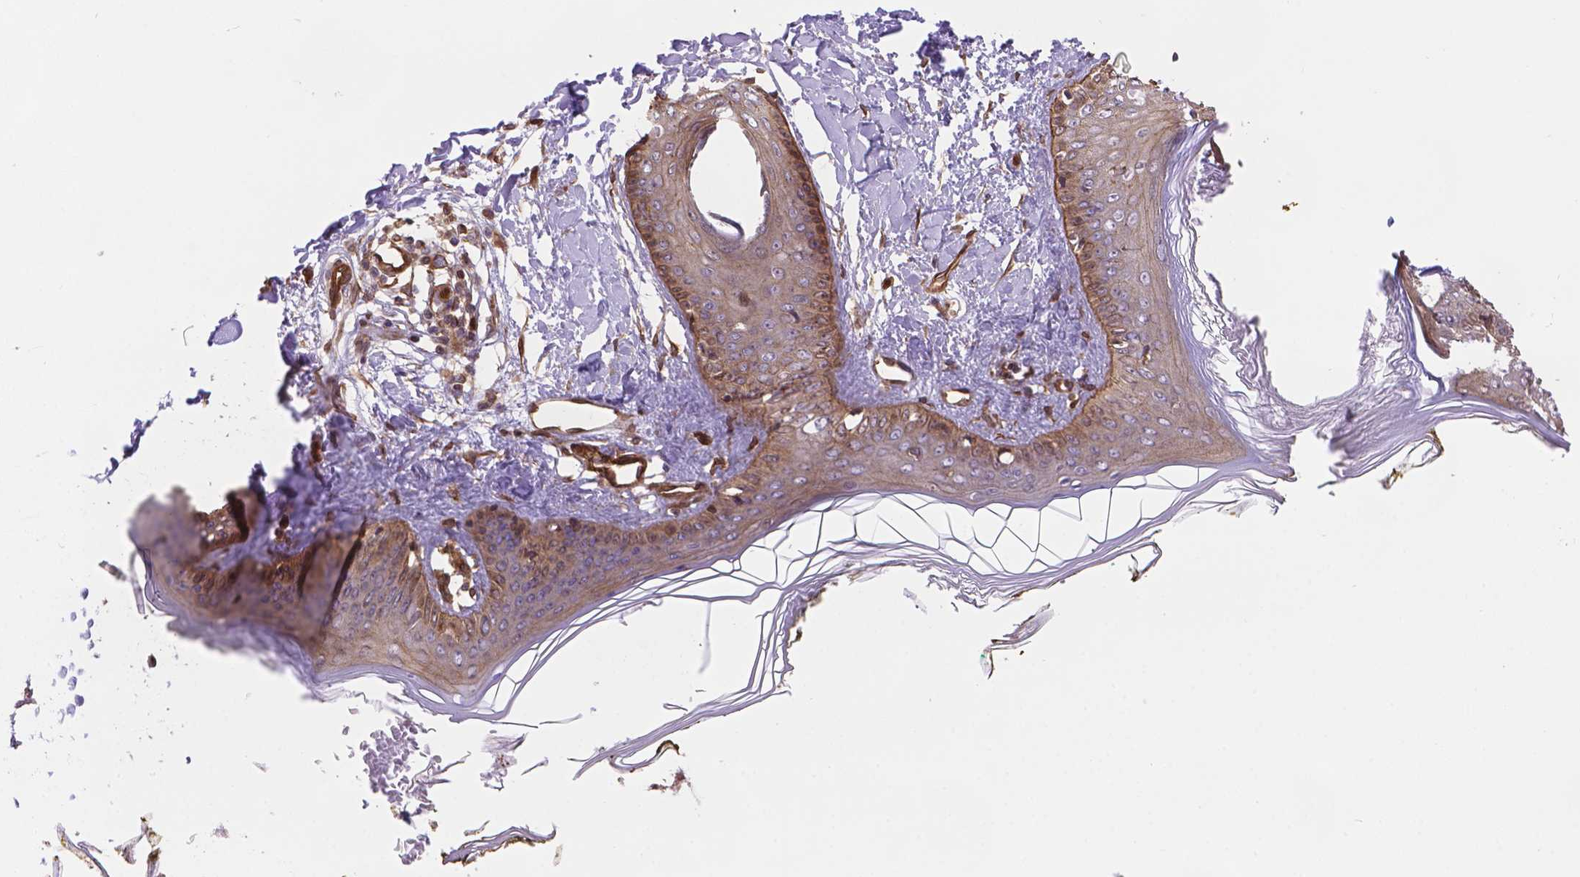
{"staining": {"intensity": "strong", "quantity": ">75%", "location": "cytoplasmic/membranous"}, "tissue": "skin", "cell_type": "Fibroblasts", "image_type": "normal", "snomed": [{"axis": "morphology", "description": "Normal tissue, NOS"}, {"axis": "topography", "description": "Skin"}], "caption": "IHC image of normal skin: skin stained using IHC exhibits high levels of strong protein expression localized specifically in the cytoplasmic/membranous of fibroblasts, appearing as a cytoplasmic/membranous brown color.", "gene": "YAP1", "patient": {"sex": "female", "age": 34}}